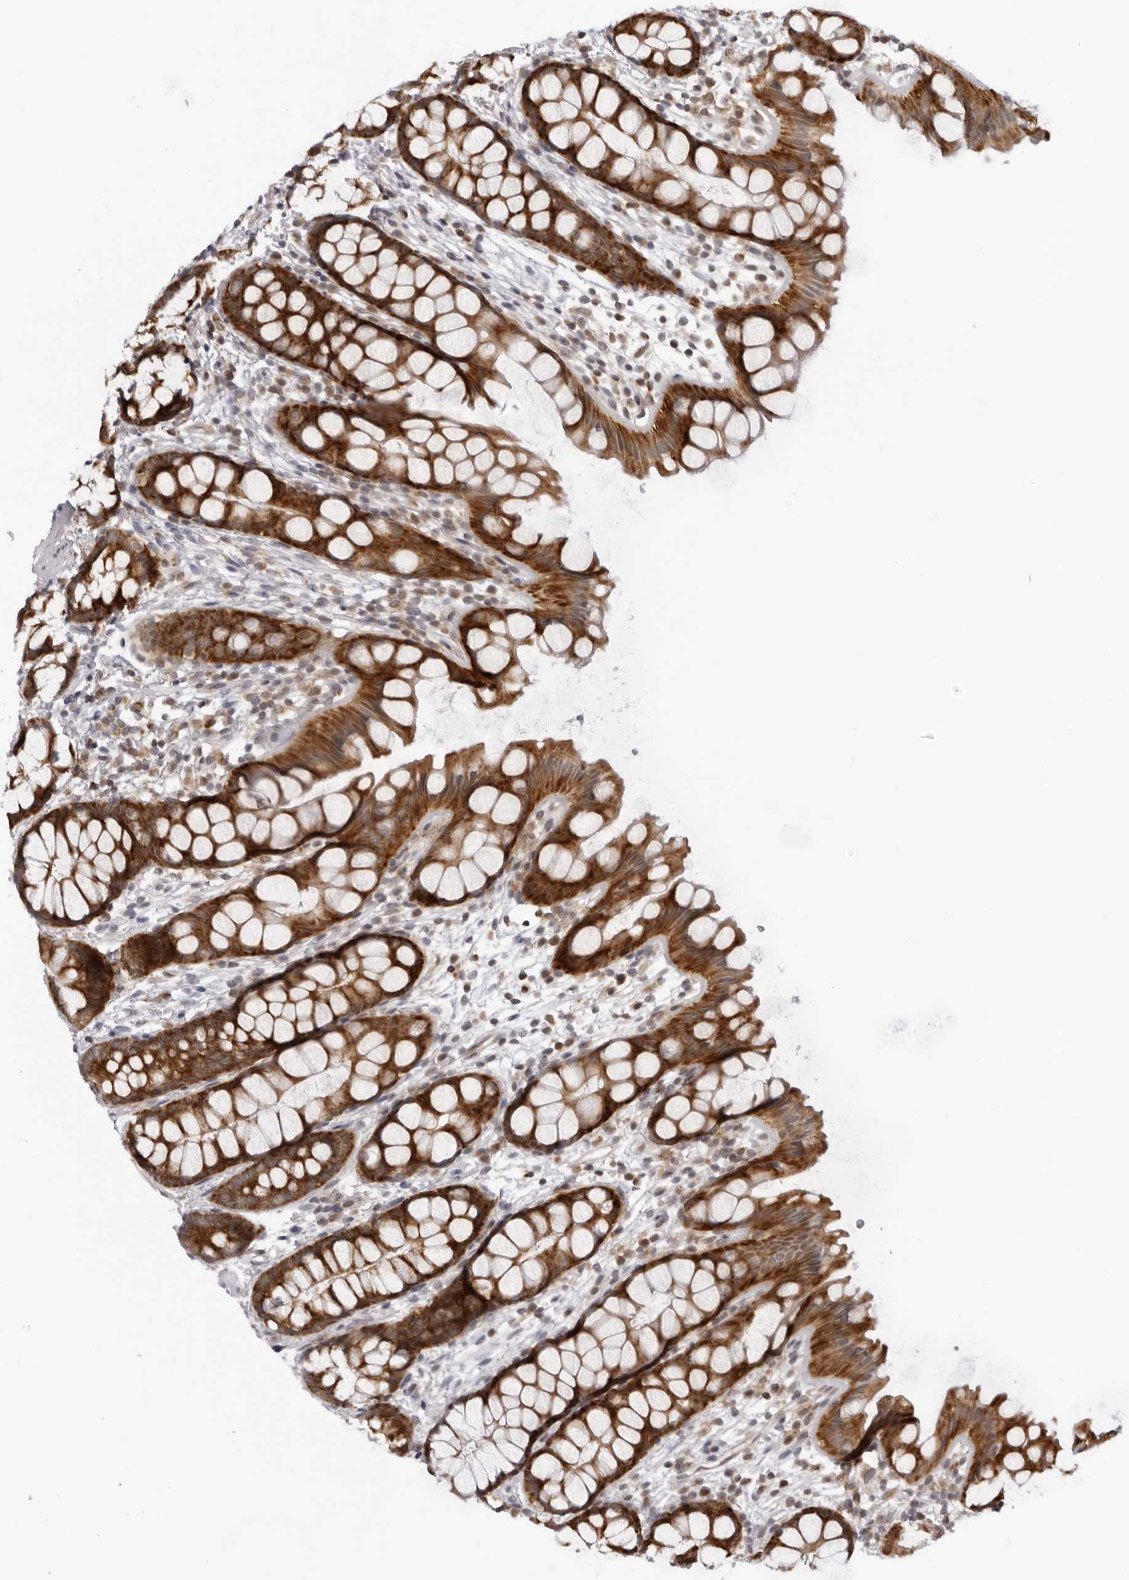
{"staining": {"intensity": "strong", "quantity": ">75%", "location": "cytoplasmic/membranous"}, "tissue": "rectum", "cell_type": "Glandular cells", "image_type": "normal", "snomed": [{"axis": "morphology", "description": "Normal tissue, NOS"}, {"axis": "topography", "description": "Rectum"}], "caption": "An IHC photomicrograph of benign tissue is shown. Protein staining in brown labels strong cytoplasmic/membranous positivity in rectum within glandular cells.", "gene": "MRPS15", "patient": {"sex": "female", "age": 65}}